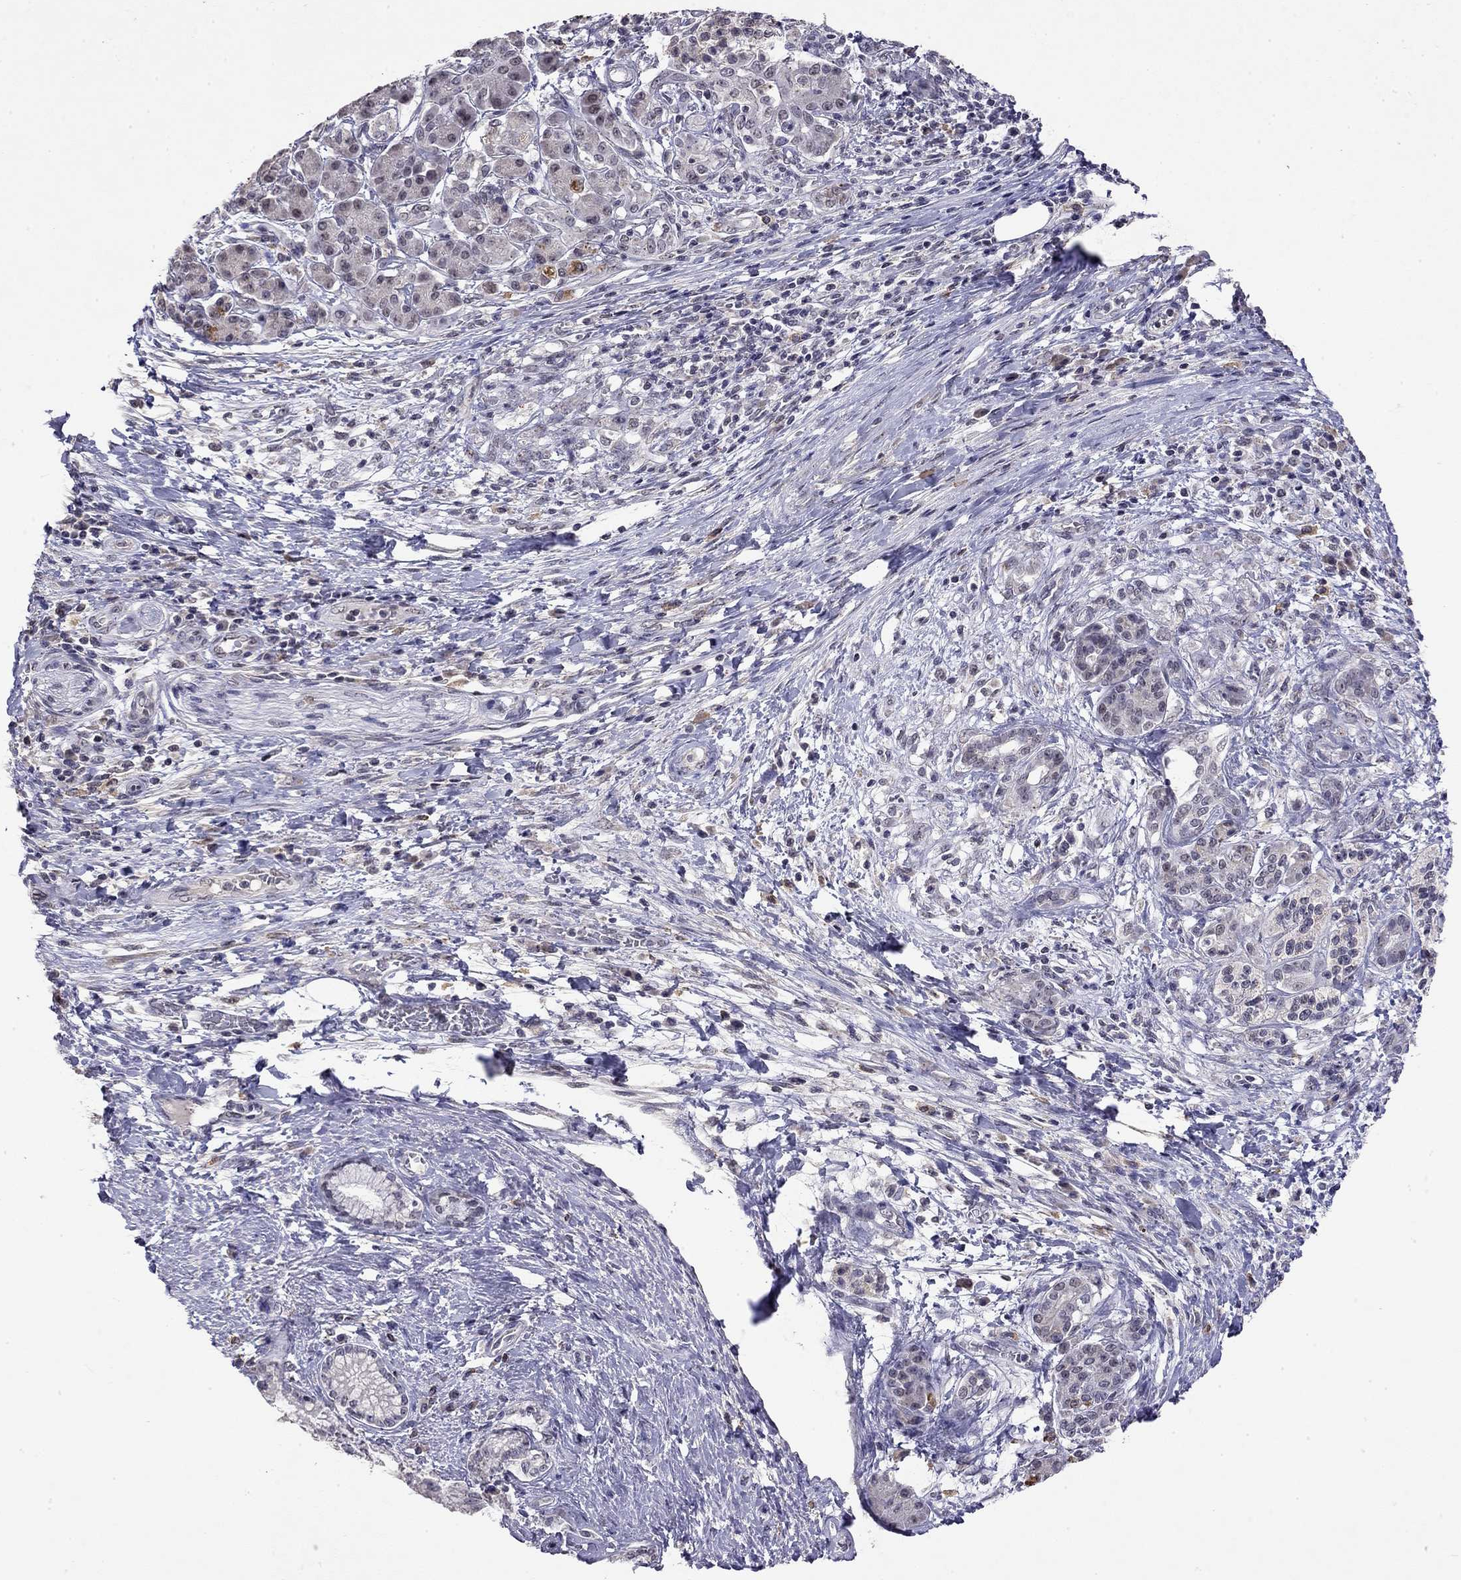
{"staining": {"intensity": "negative", "quantity": "none", "location": "none"}, "tissue": "pancreatic cancer", "cell_type": "Tumor cells", "image_type": "cancer", "snomed": [{"axis": "morphology", "description": "Adenocarcinoma, NOS"}, {"axis": "topography", "description": "Pancreas"}], "caption": "Pancreatic adenocarcinoma was stained to show a protein in brown. There is no significant positivity in tumor cells. (Immunohistochemistry (ihc), brightfield microscopy, high magnification).", "gene": "WNK3", "patient": {"sex": "female", "age": 73}}